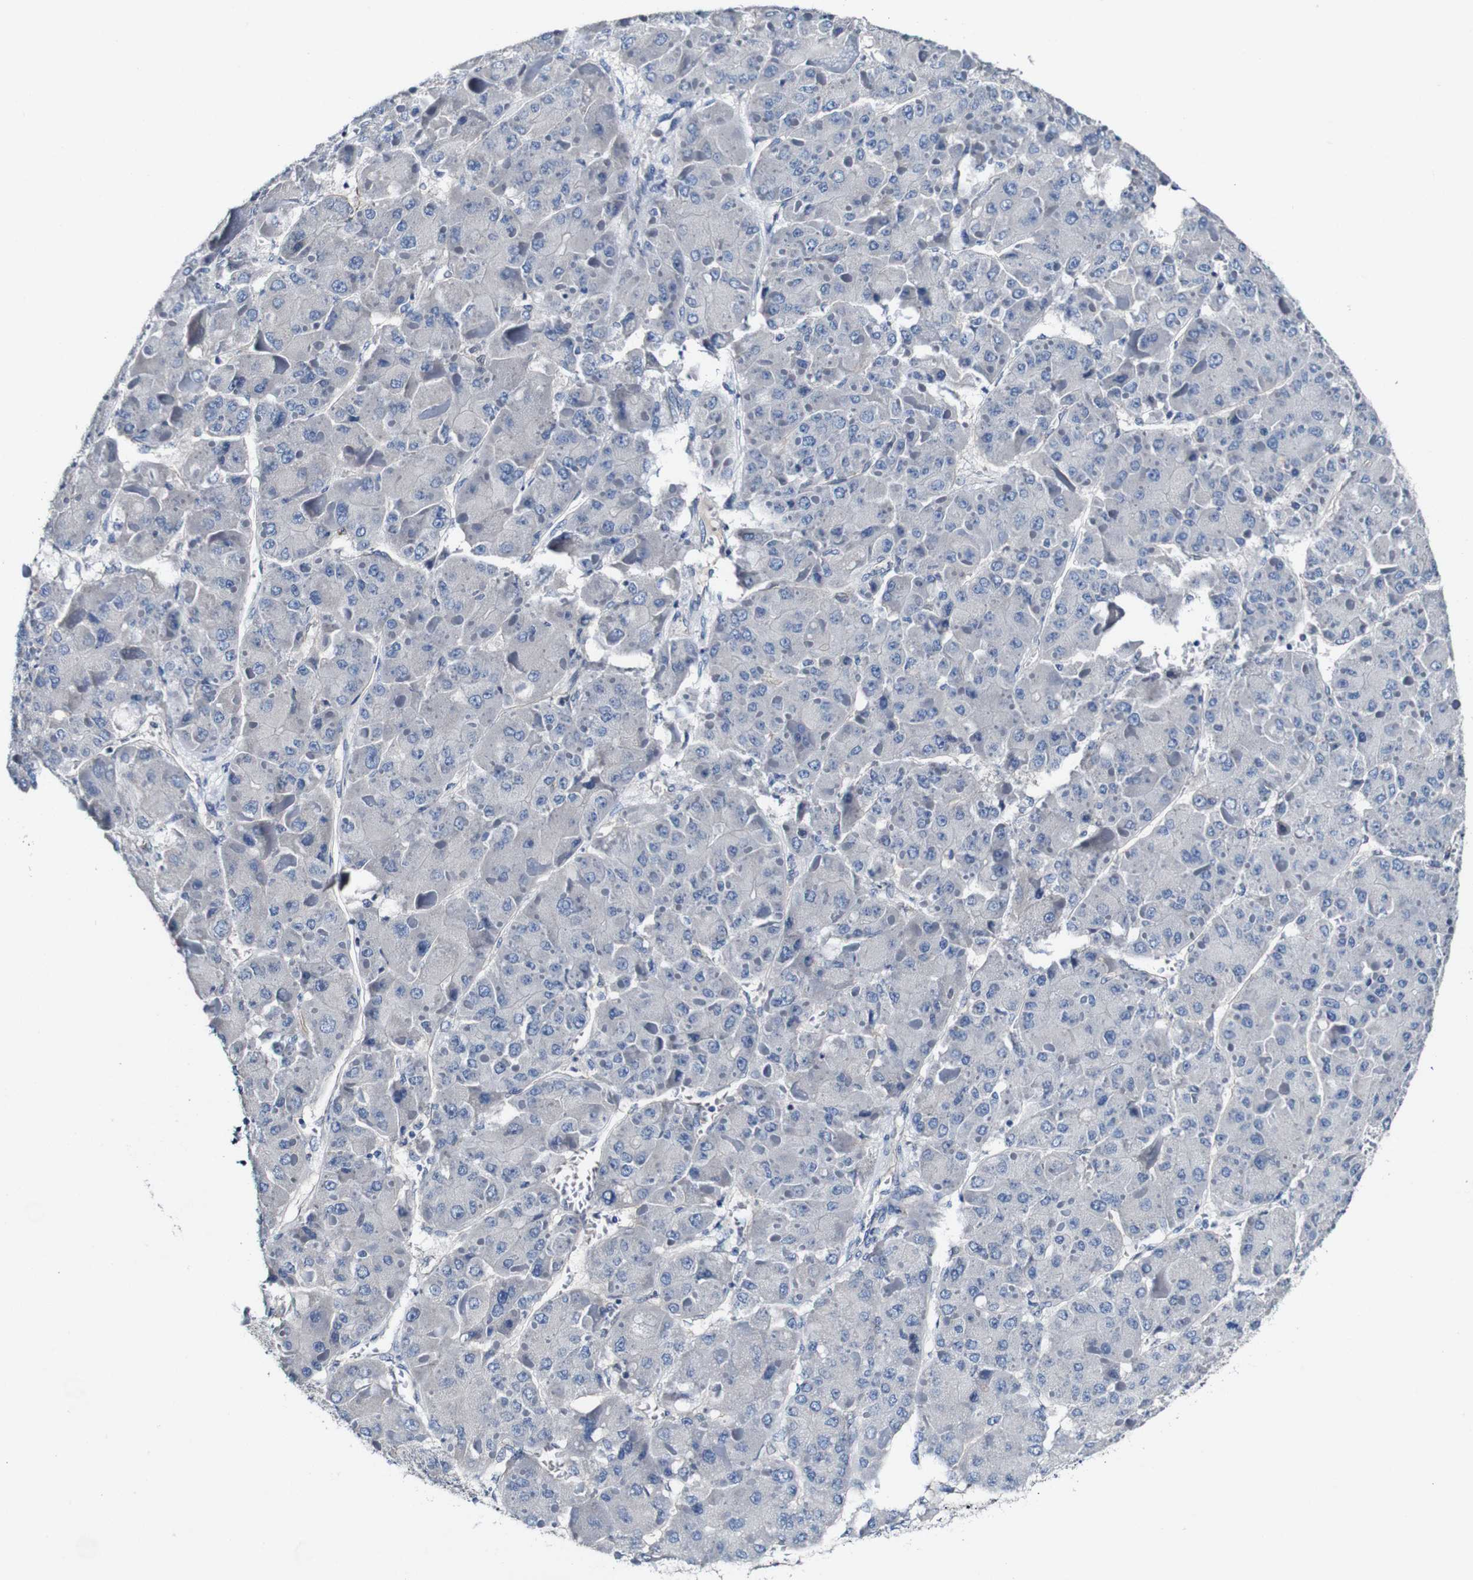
{"staining": {"intensity": "negative", "quantity": "none", "location": "none"}, "tissue": "liver cancer", "cell_type": "Tumor cells", "image_type": "cancer", "snomed": [{"axis": "morphology", "description": "Carcinoma, Hepatocellular, NOS"}, {"axis": "topography", "description": "Liver"}], "caption": "The micrograph demonstrates no significant expression in tumor cells of liver cancer (hepatocellular carcinoma).", "gene": "GRAMD1A", "patient": {"sex": "female", "age": 73}}